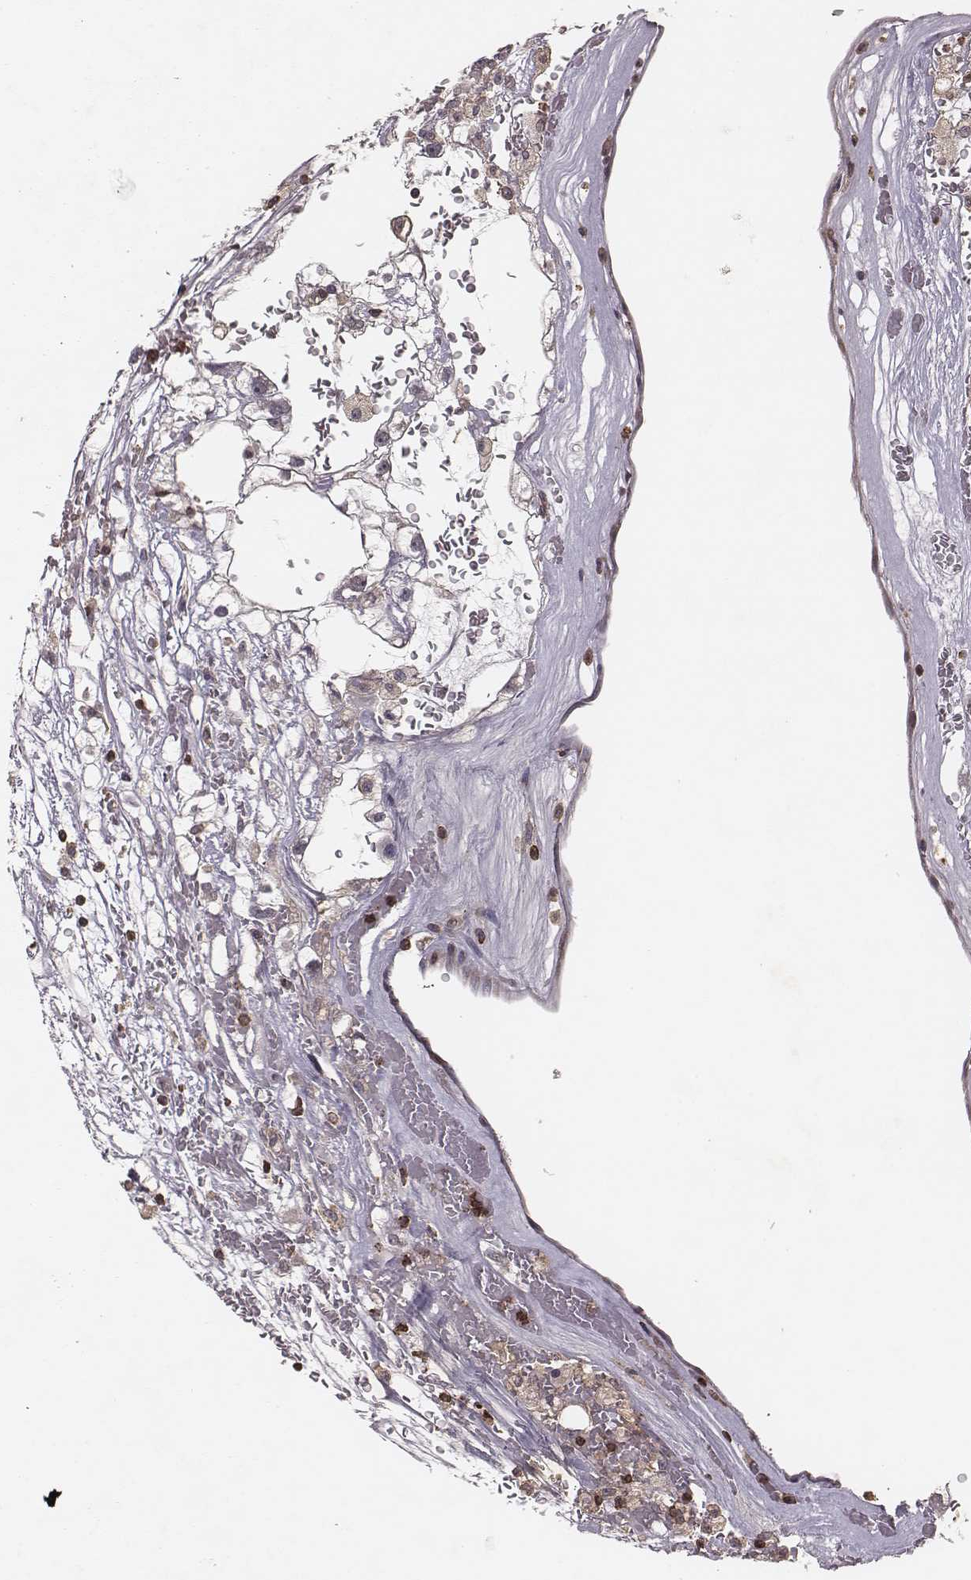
{"staining": {"intensity": "negative", "quantity": "none", "location": "none"}, "tissue": "renal cancer", "cell_type": "Tumor cells", "image_type": "cancer", "snomed": [{"axis": "morphology", "description": "Adenocarcinoma, NOS"}, {"axis": "topography", "description": "Kidney"}], "caption": "Immunohistochemistry image of neoplastic tissue: renal cancer (adenocarcinoma) stained with DAB demonstrates no significant protein positivity in tumor cells.", "gene": "PILRA", "patient": {"sex": "male", "age": 59}}